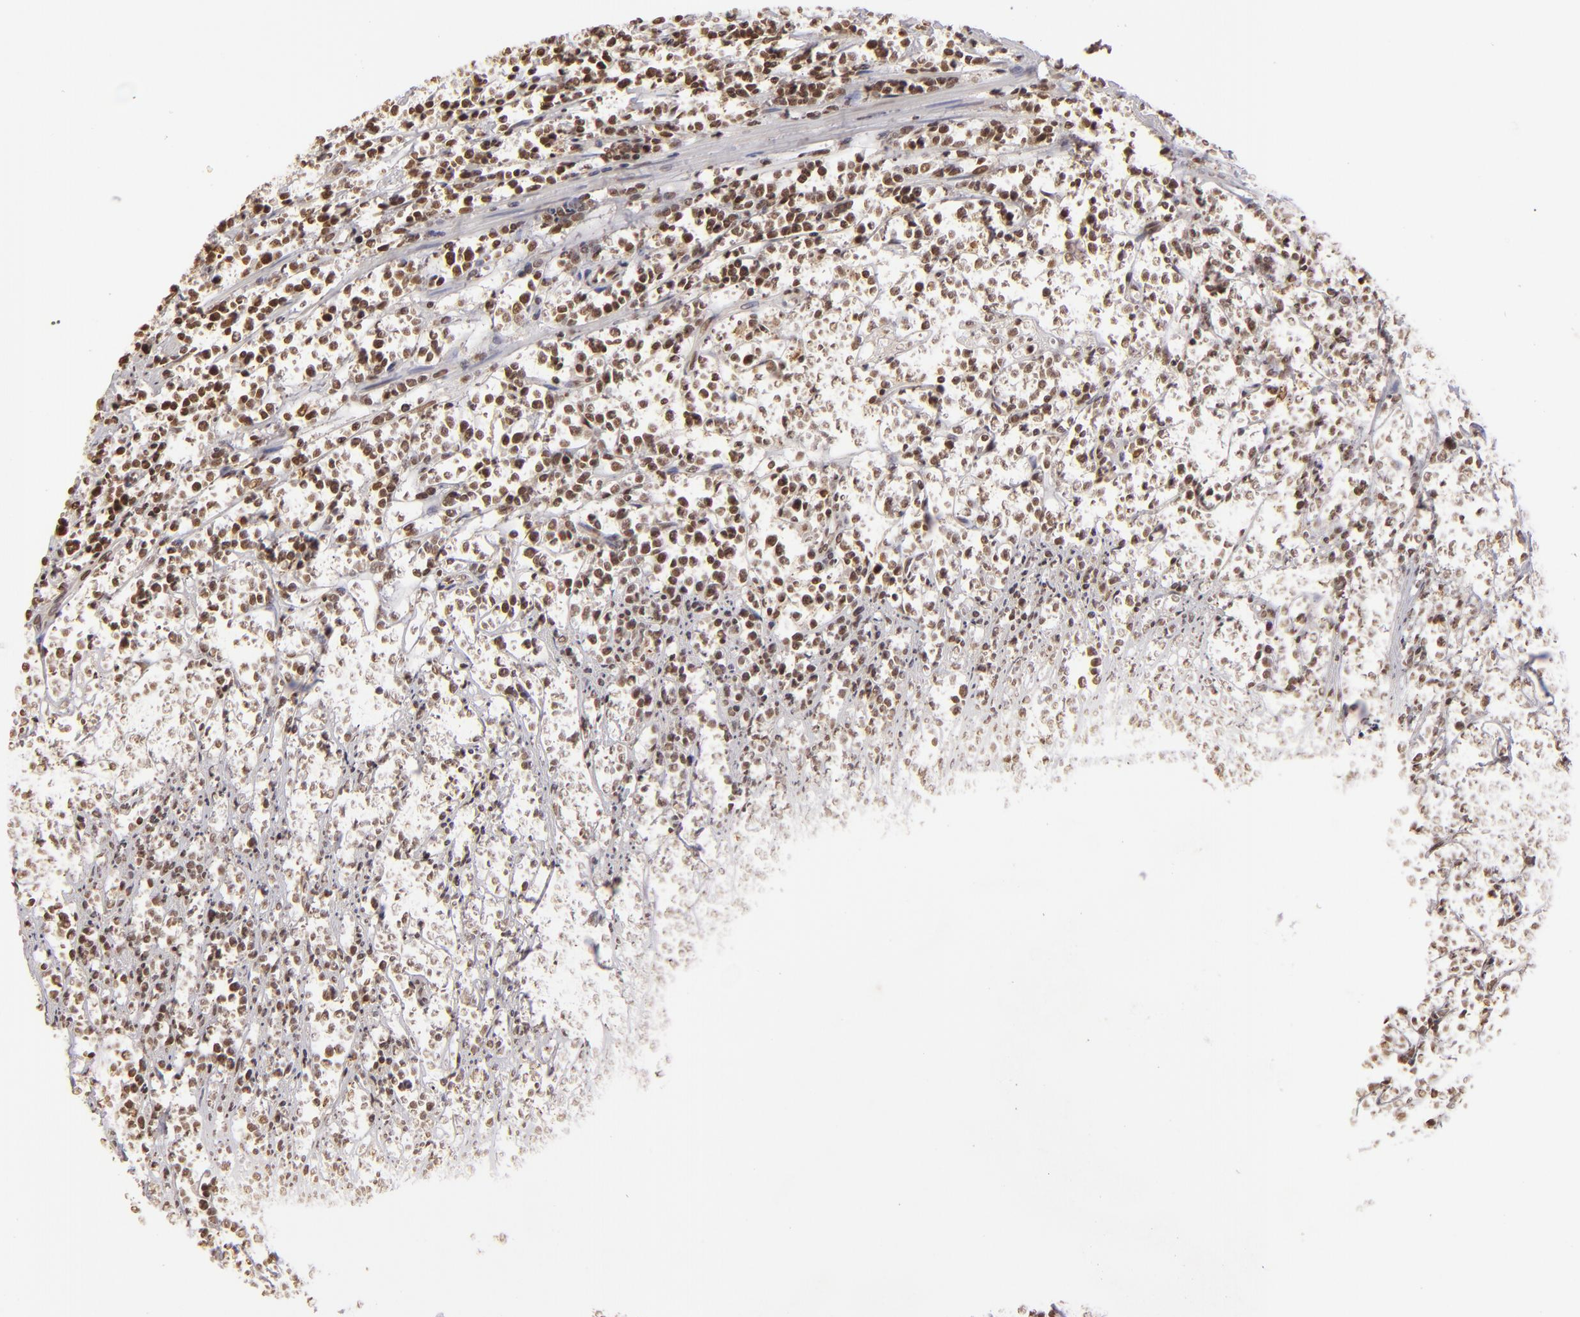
{"staining": {"intensity": "moderate", "quantity": "25%-75%", "location": "nuclear"}, "tissue": "lymphoma", "cell_type": "Tumor cells", "image_type": "cancer", "snomed": [{"axis": "morphology", "description": "Malignant lymphoma, non-Hodgkin's type, High grade"}, {"axis": "topography", "description": "Small intestine"}, {"axis": "topography", "description": "Colon"}], "caption": "A histopathology image showing moderate nuclear positivity in about 25%-75% of tumor cells in lymphoma, as visualized by brown immunohistochemical staining.", "gene": "CUL3", "patient": {"sex": "male", "age": 8}}